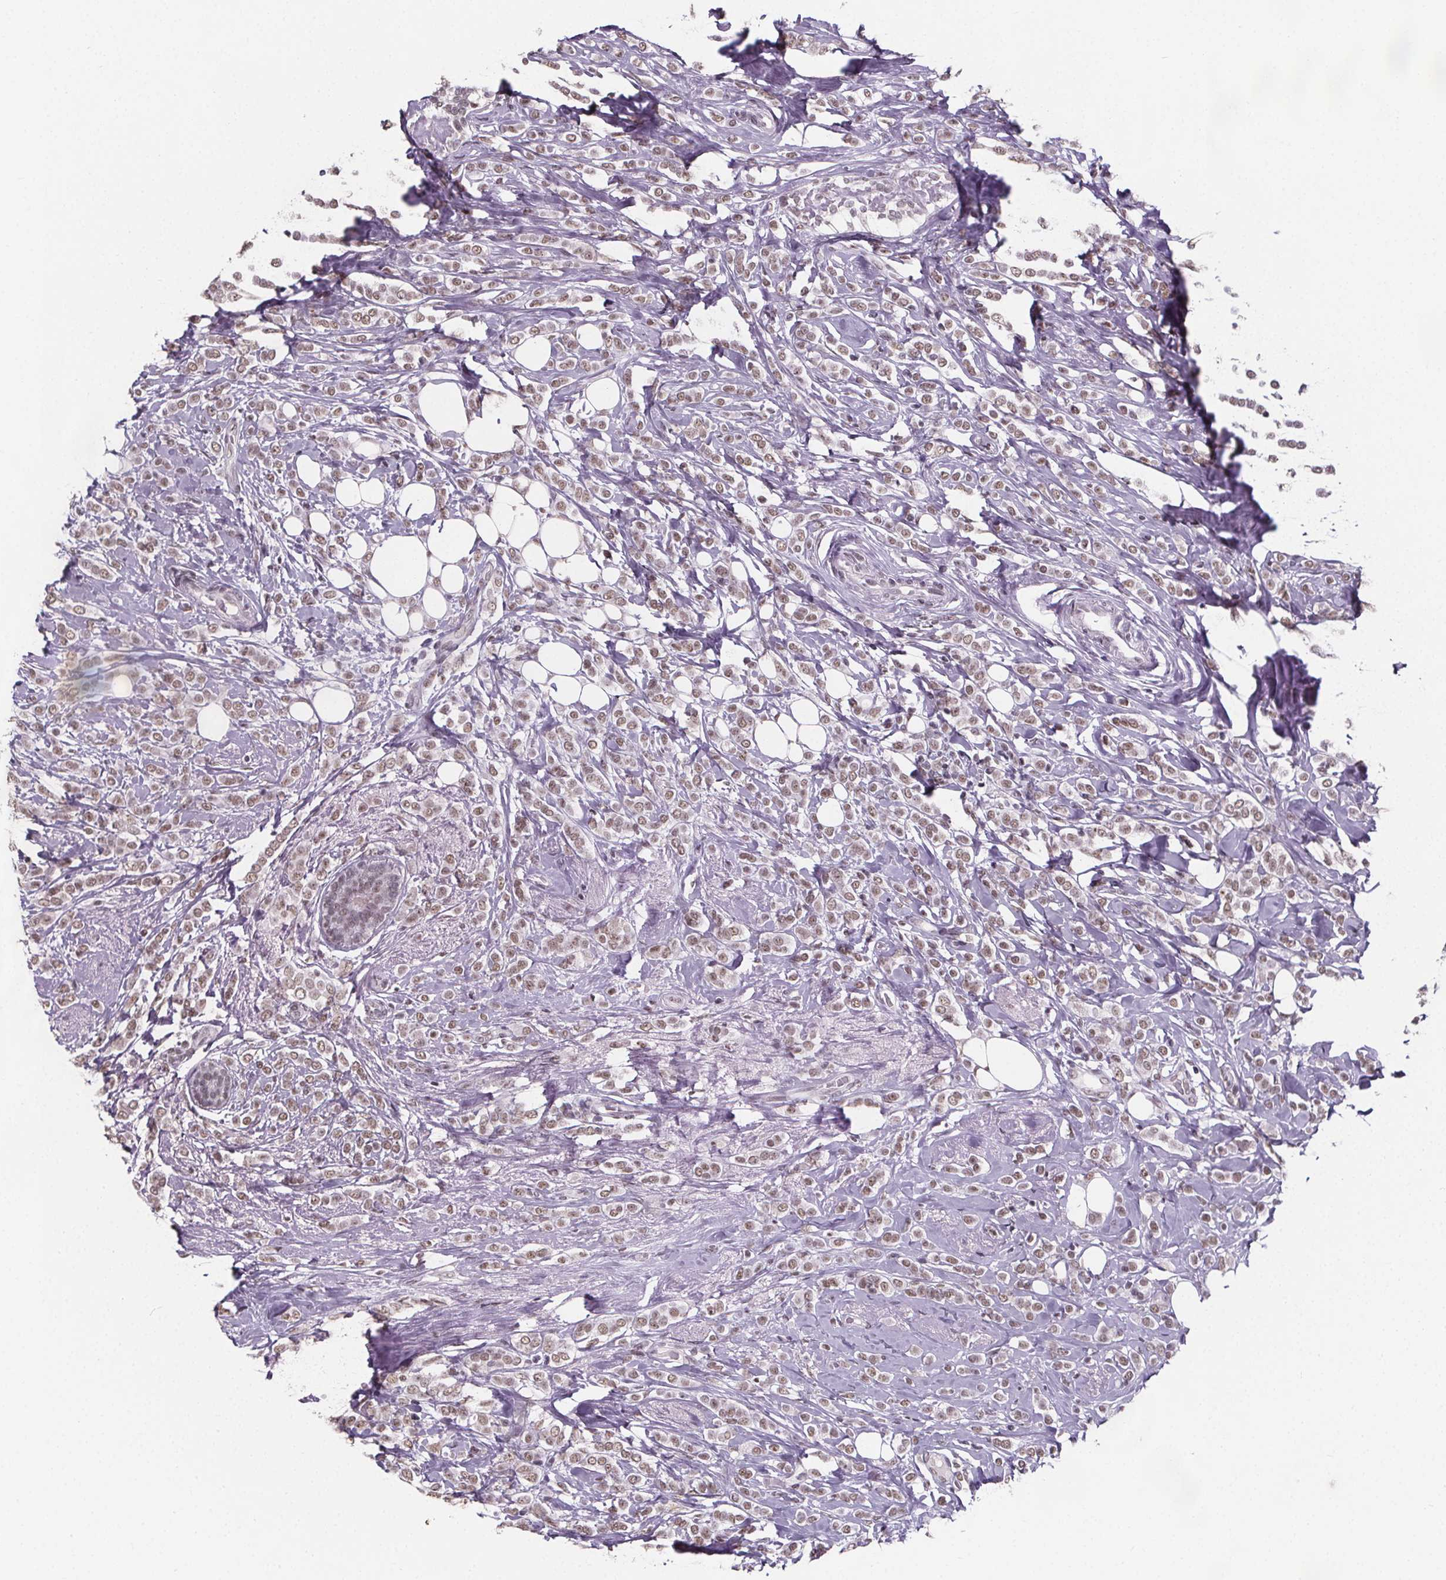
{"staining": {"intensity": "moderate", "quantity": ">75%", "location": "nuclear"}, "tissue": "breast cancer", "cell_type": "Tumor cells", "image_type": "cancer", "snomed": [{"axis": "morphology", "description": "Lobular carcinoma"}, {"axis": "topography", "description": "Breast"}], "caption": "This is an image of immunohistochemistry (IHC) staining of breast lobular carcinoma, which shows moderate staining in the nuclear of tumor cells.", "gene": "ZNF572", "patient": {"sex": "female", "age": 49}}